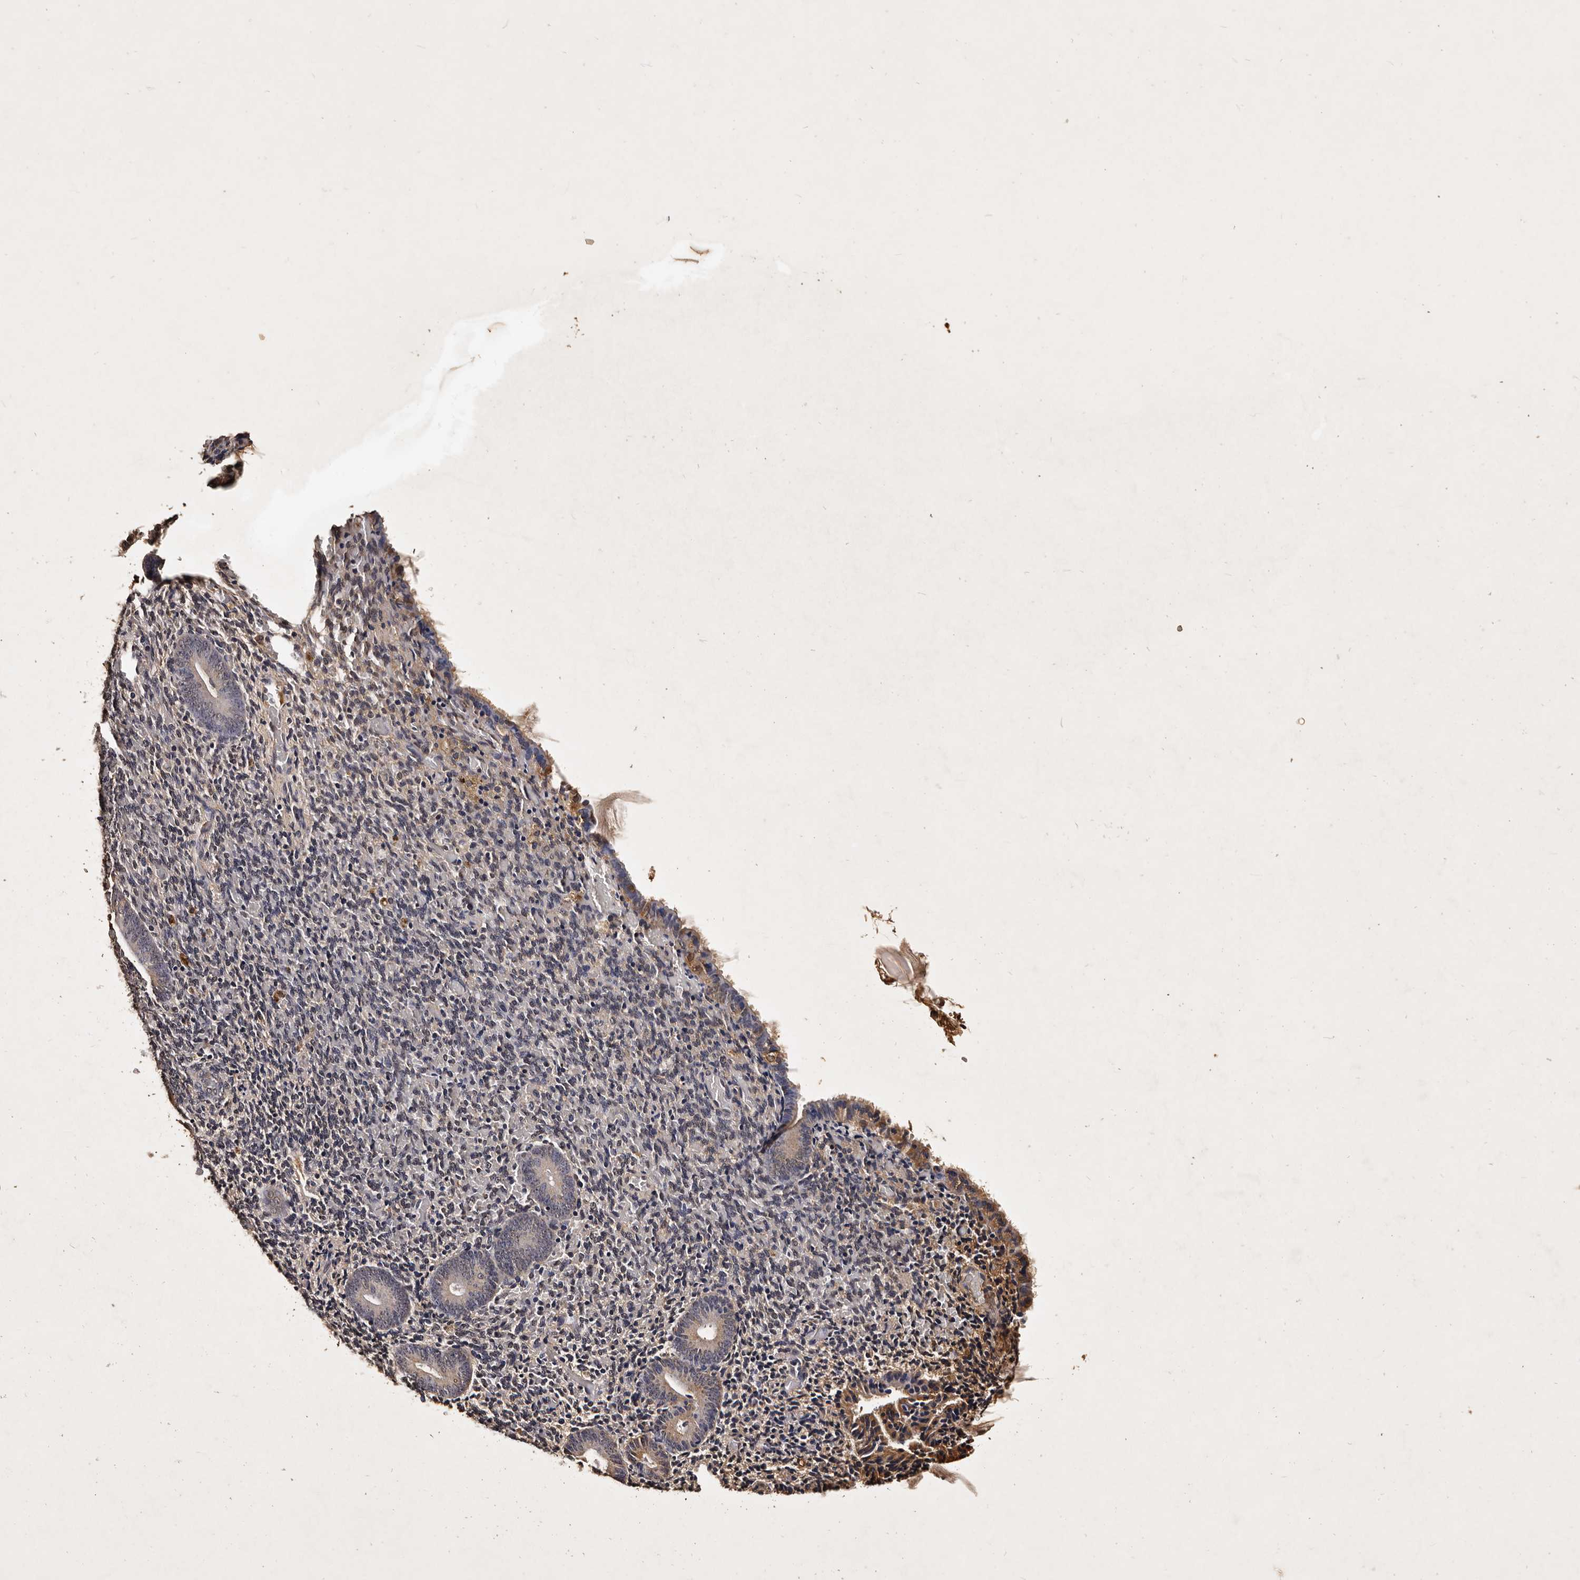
{"staining": {"intensity": "moderate", "quantity": "<25%", "location": "cytoplasmic/membranous"}, "tissue": "endometrium", "cell_type": "Cells in endometrial stroma", "image_type": "normal", "snomed": [{"axis": "morphology", "description": "Normal tissue, NOS"}, {"axis": "topography", "description": "Endometrium"}], "caption": "There is low levels of moderate cytoplasmic/membranous positivity in cells in endometrial stroma of benign endometrium, as demonstrated by immunohistochemical staining (brown color).", "gene": "PARS2", "patient": {"sex": "female", "age": 51}}